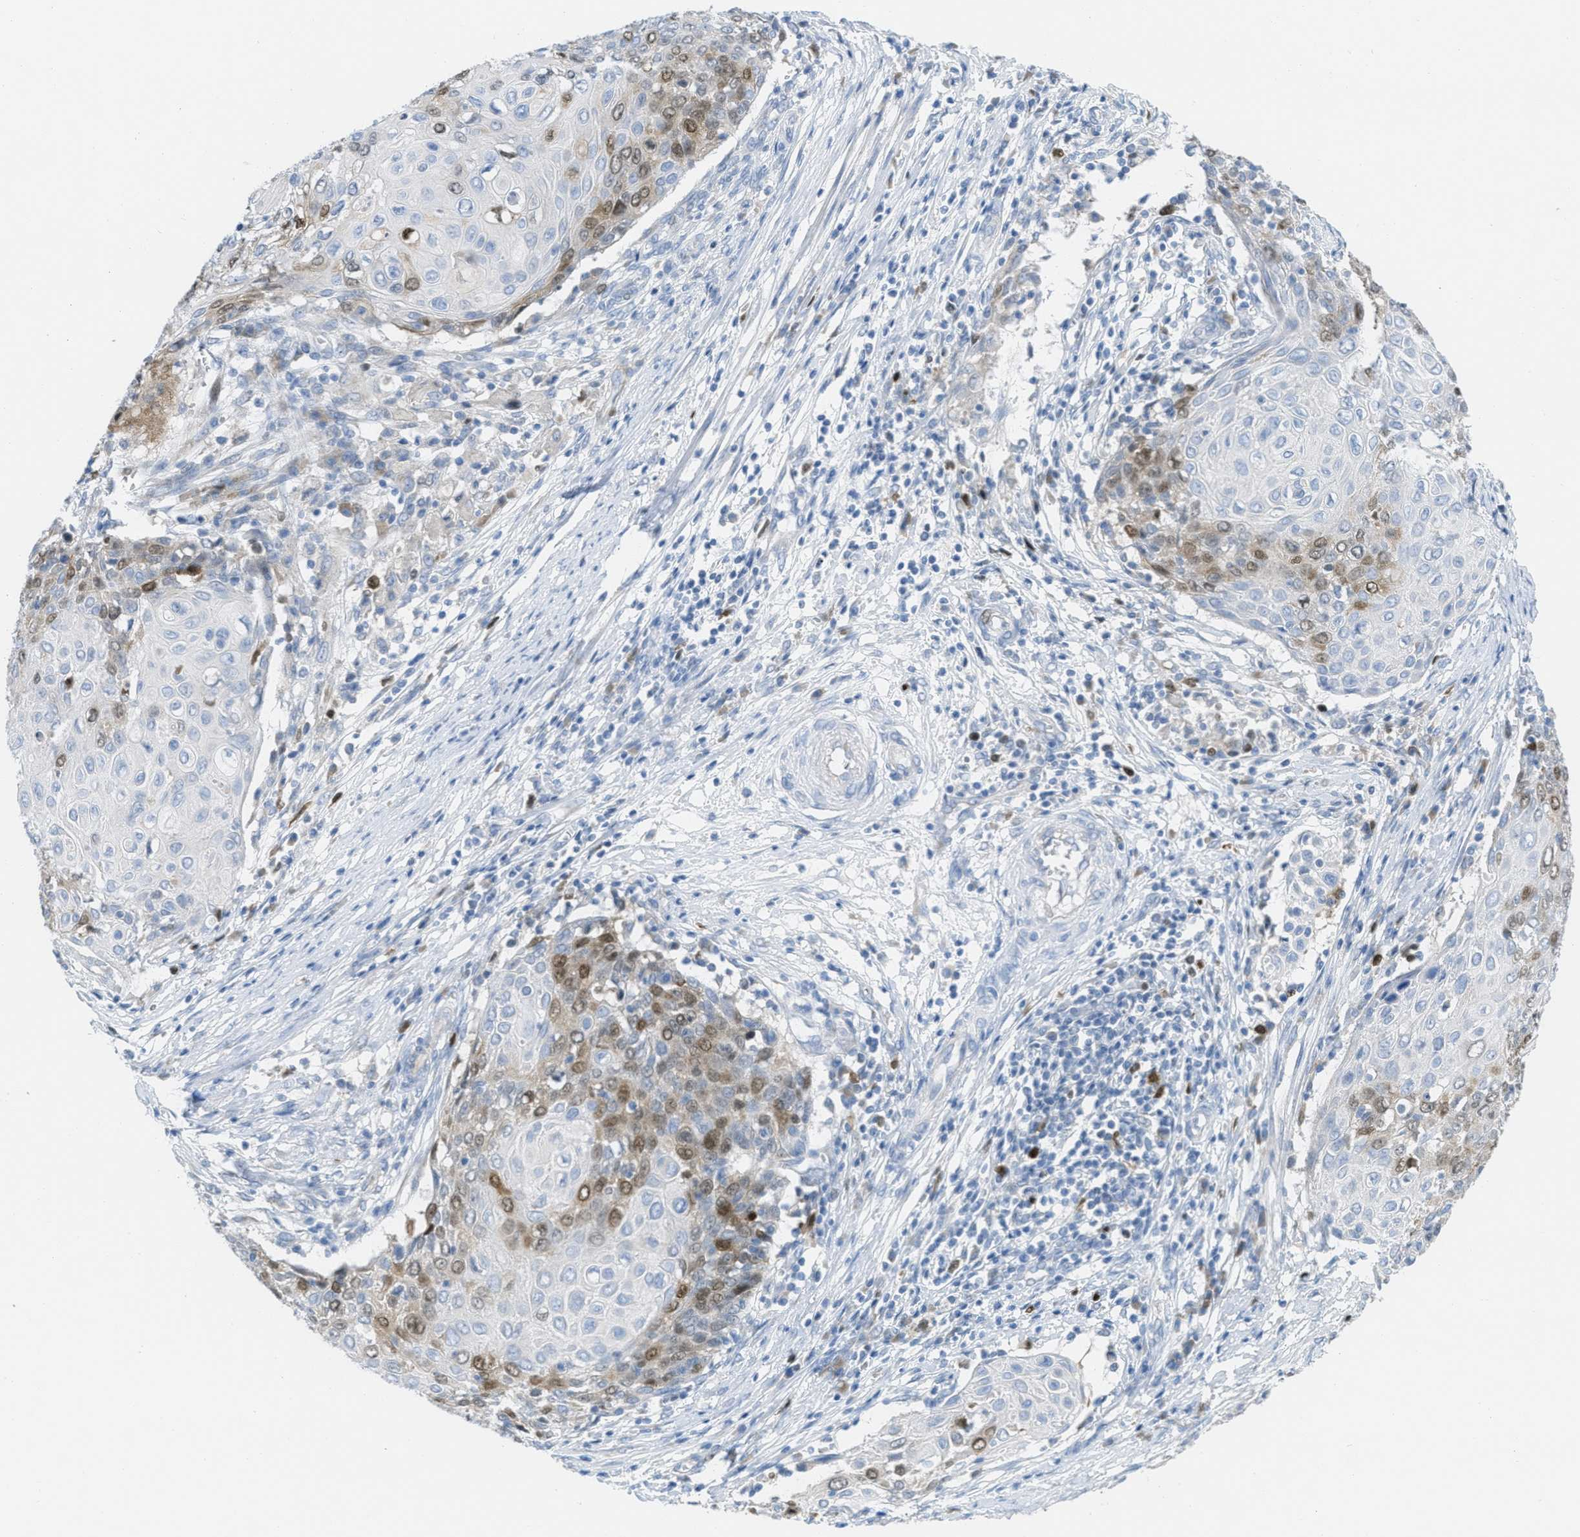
{"staining": {"intensity": "moderate", "quantity": ">75%", "location": "cytoplasmic/membranous,nuclear"}, "tissue": "cervical cancer", "cell_type": "Tumor cells", "image_type": "cancer", "snomed": [{"axis": "morphology", "description": "Squamous cell carcinoma, NOS"}, {"axis": "topography", "description": "Cervix"}], "caption": "Immunohistochemical staining of human cervical cancer shows medium levels of moderate cytoplasmic/membranous and nuclear protein staining in approximately >75% of tumor cells.", "gene": "ORC6", "patient": {"sex": "female", "age": 39}}